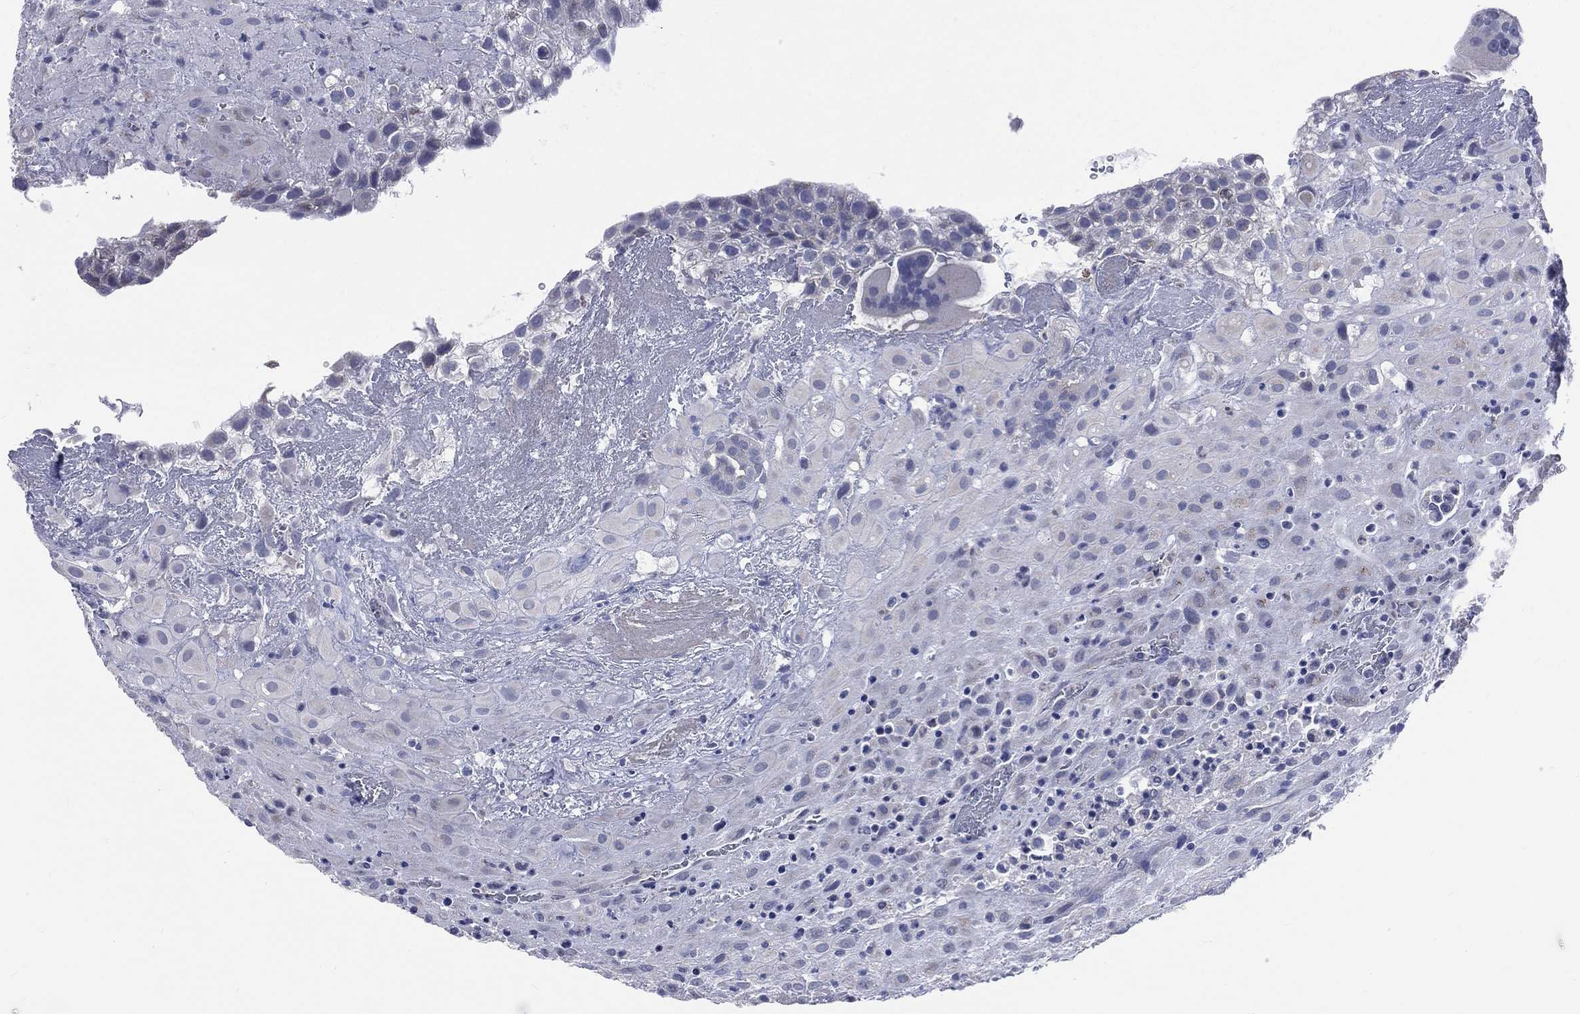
{"staining": {"intensity": "negative", "quantity": "none", "location": "none"}, "tissue": "placenta", "cell_type": "Decidual cells", "image_type": "normal", "snomed": [{"axis": "morphology", "description": "Normal tissue, NOS"}, {"axis": "topography", "description": "Placenta"}], "caption": "Benign placenta was stained to show a protein in brown. There is no significant positivity in decidual cells.", "gene": "AKAP3", "patient": {"sex": "female", "age": 19}}